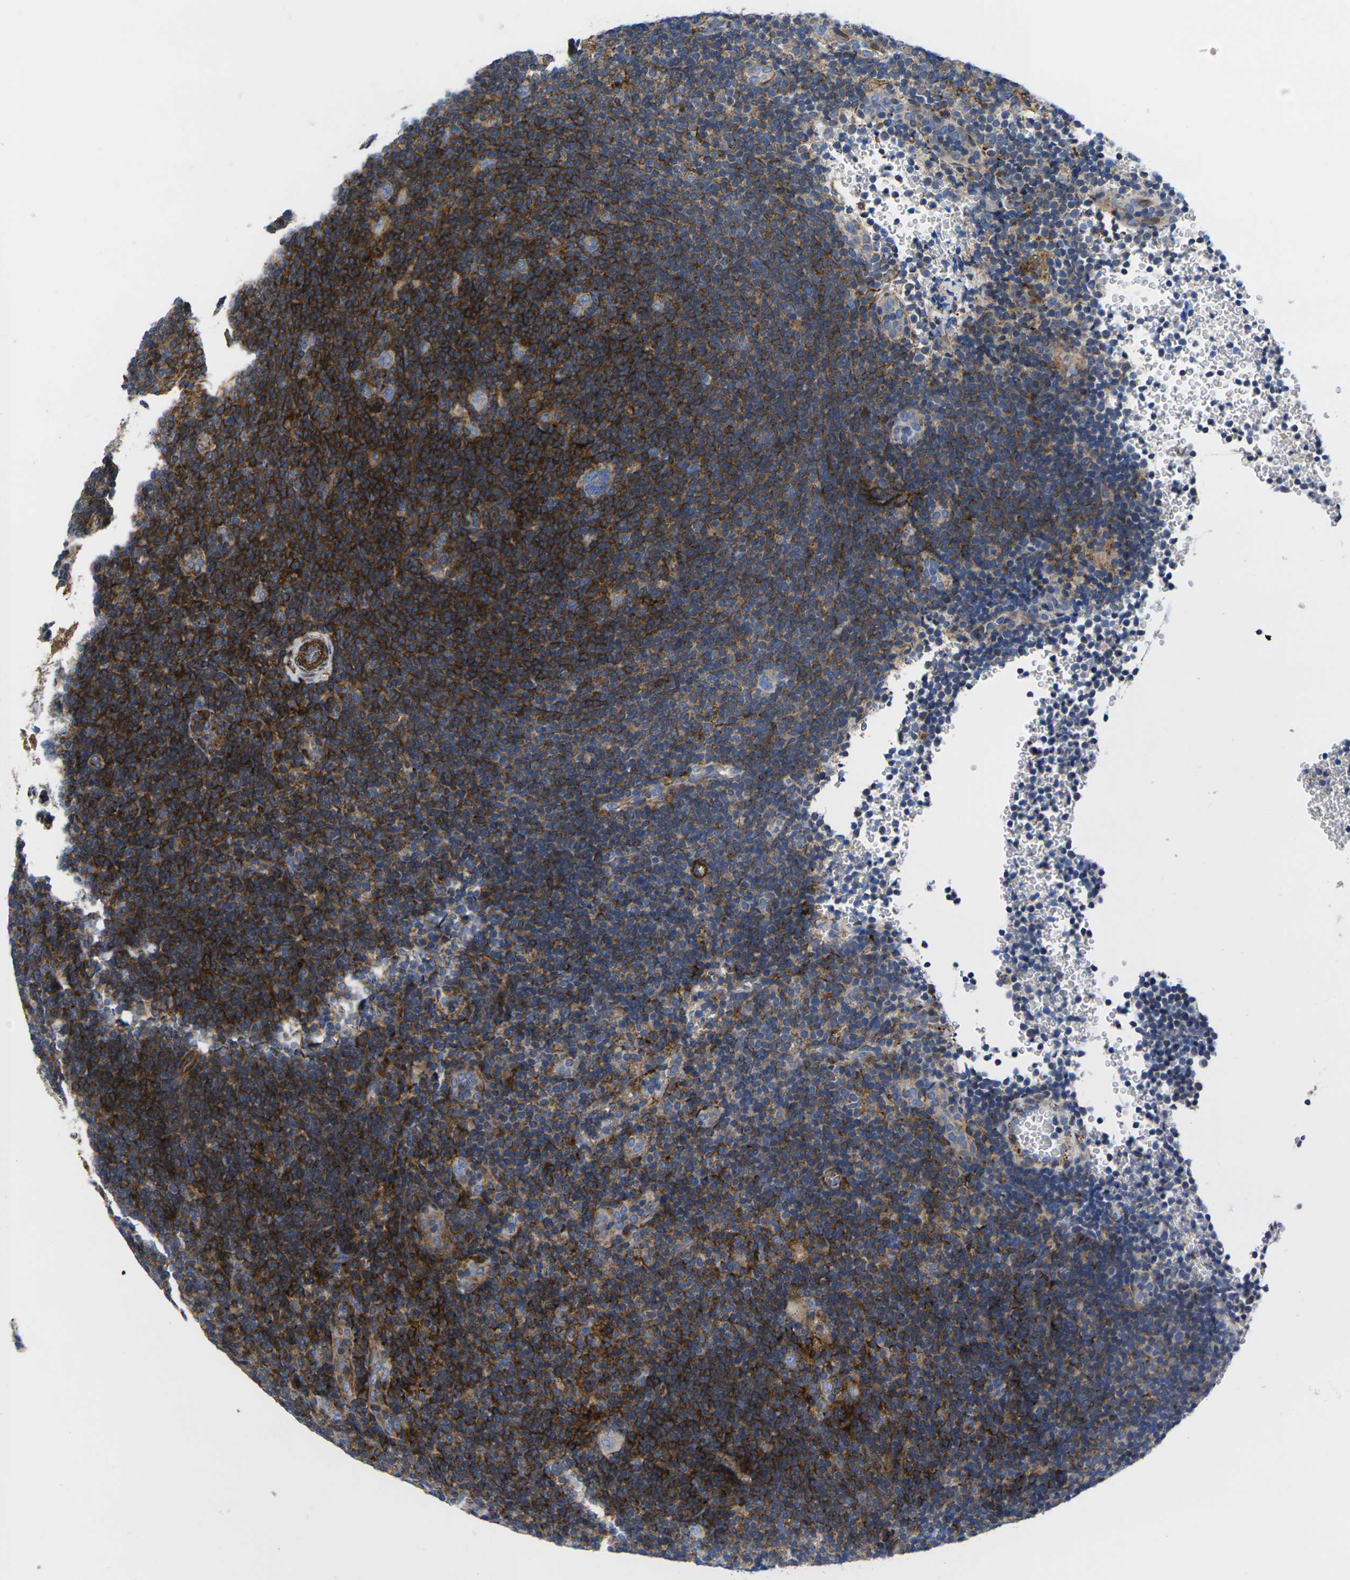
{"staining": {"intensity": "negative", "quantity": "none", "location": "none"}, "tissue": "lymphoma", "cell_type": "Tumor cells", "image_type": "cancer", "snomed": [{"axis": "morphology", "description": "Hodgkin's disease, NOS"}, {"axis": "topography", "description": "Lymph node"}], "caption": "The histopathology image exhibits no significant staining in tumor cells of Hodgkin's disease.", "gene": "GPR4", "patient": {"sex": "female", "age": 57}}